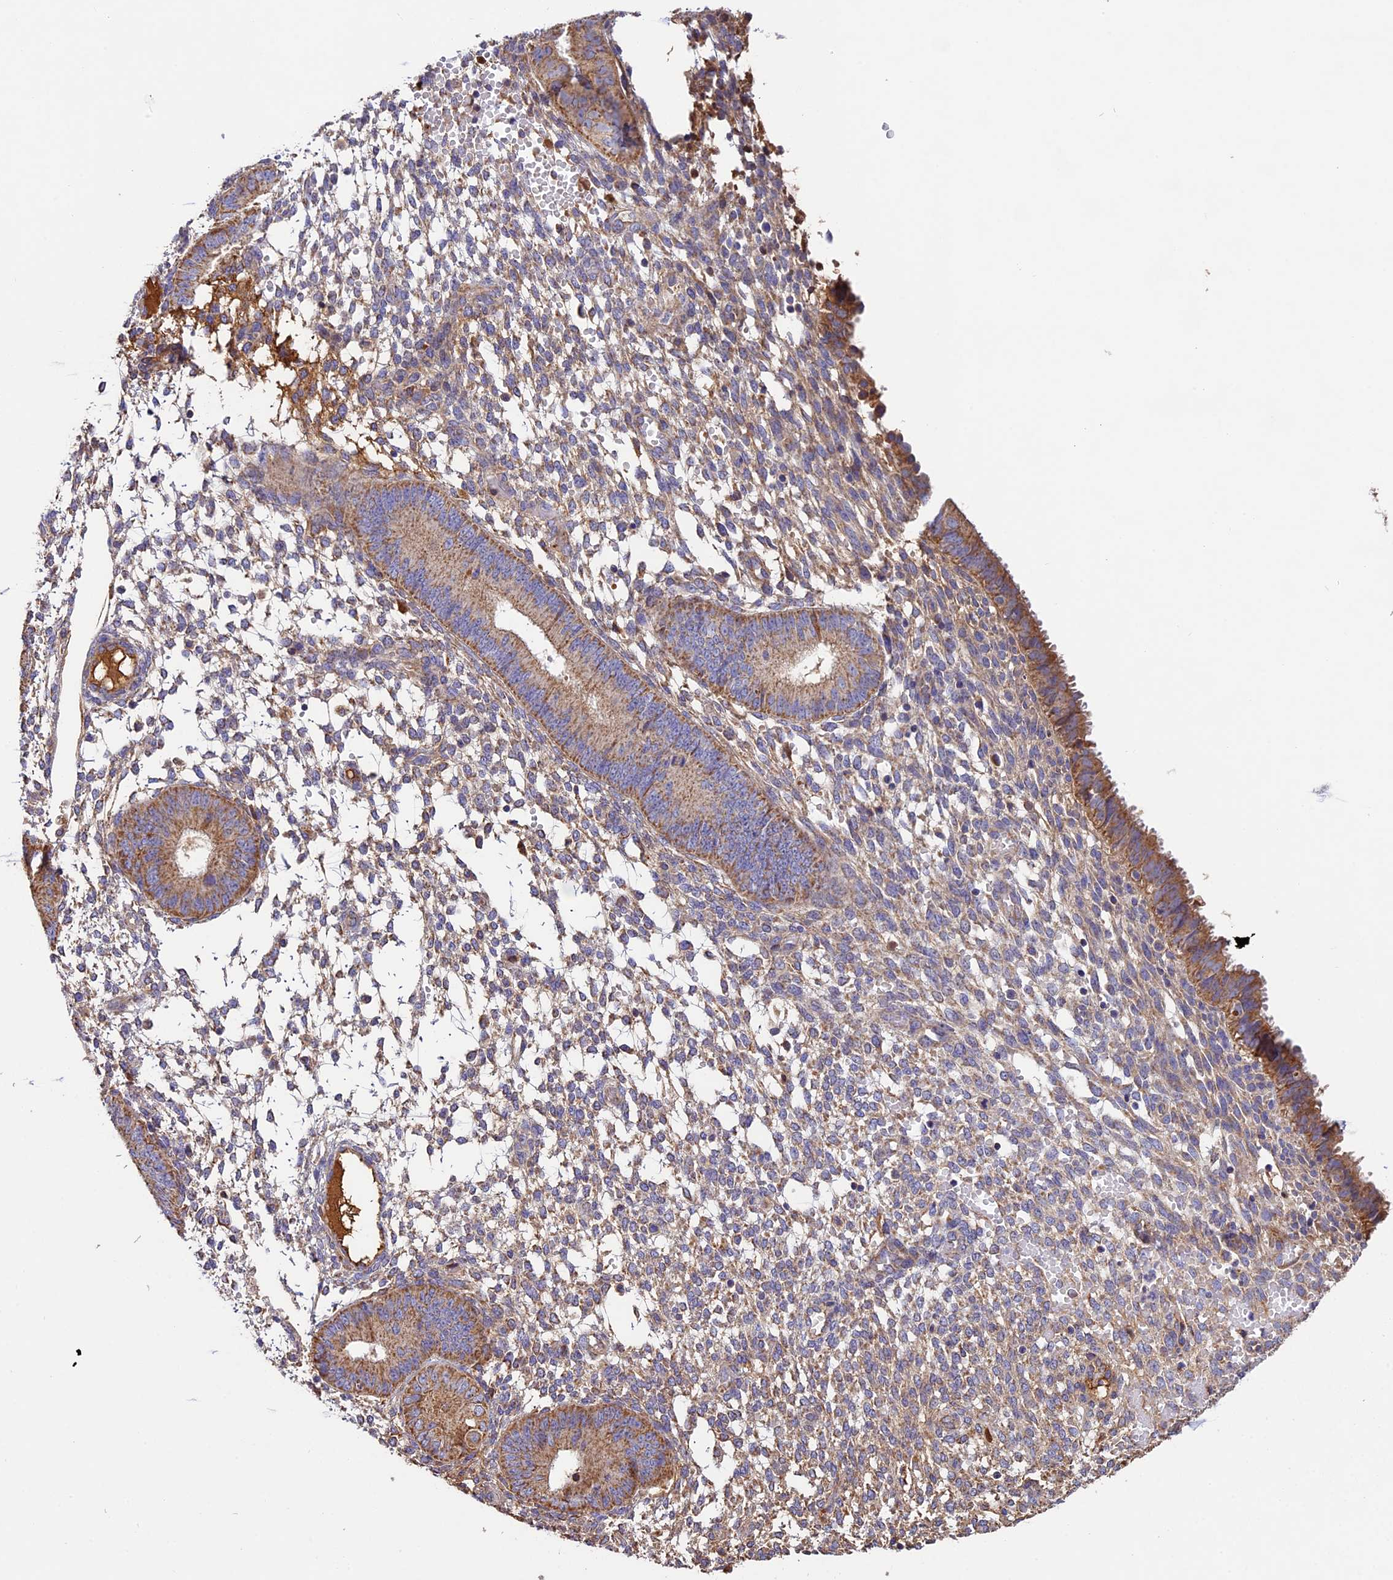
{"staining": {"intensity": "moderate", "quantity": "<25%", "location": "cytoplasmic/membranous"}, "tissue": "endometrium", "cell_type": "Cells in endometrial stroma", "image_type": "normal", "snomed": [{"axis": "morphology", "description": "Normal tissue, NOS"}, {"axis": "topography", "description": "Endometrium"}], "caption": "The micrograph shows staining of normal endometrium, revealing moderate cytoplasmic/membranous protein positivity (brown color) within cells in endometrial stroma.", "gene": "OCEL1", "patient": {"sex": "female", "age": 49}}